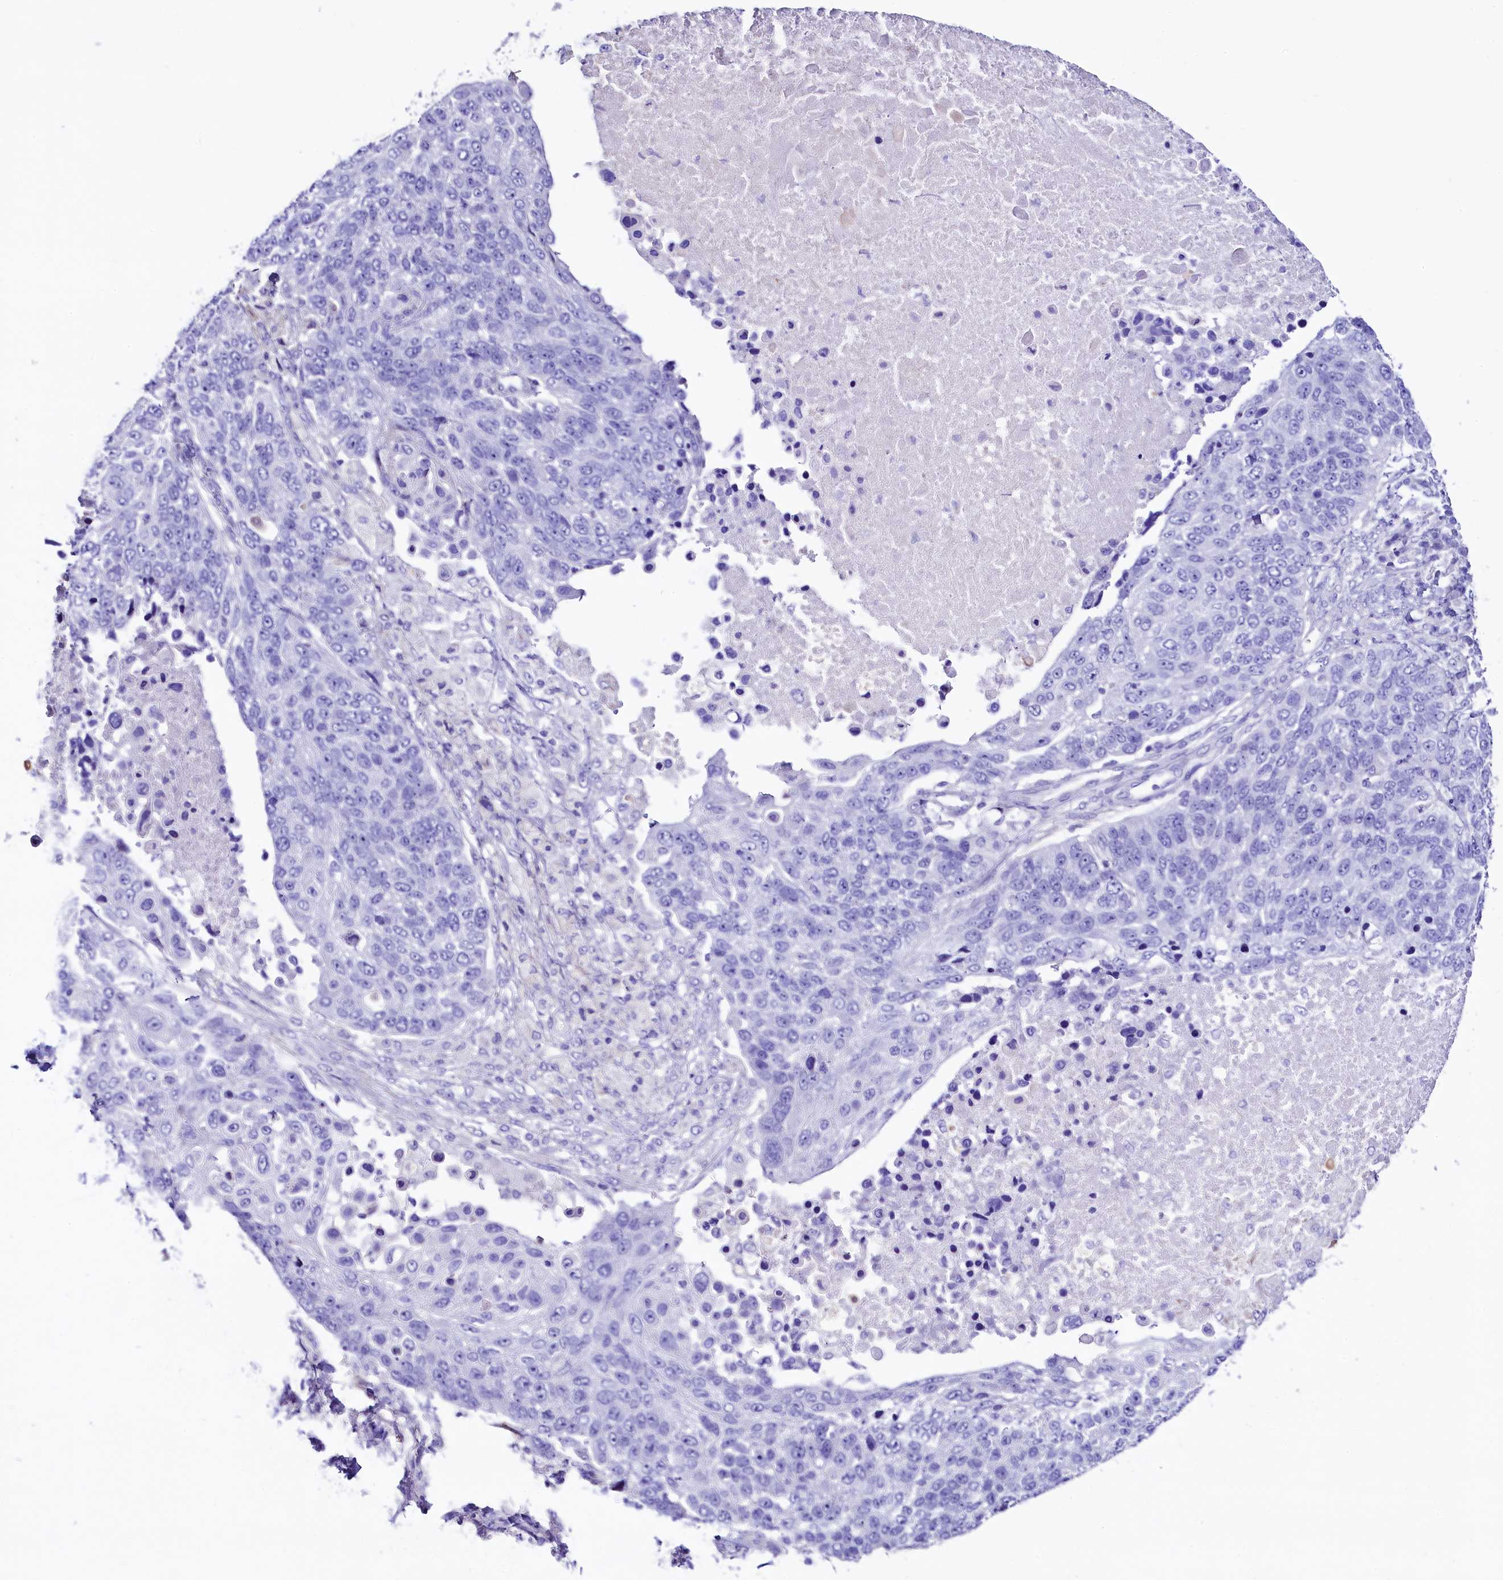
{"staining": {"intensity": "negative", "quantity": "none", "location": "none"}, "tissue": "lung cancer", "cell_type": "Tumor cells", "image_type": "cancer", "snomed": [{"axis": "morphology", "description": "Normal tissue, NOS"}, {"axis": "morphology", "description": "Squamous cell carcinoma, NOS"}, {"axis": "topography", "description": "Lymph node"}, {"axis": "topography", "description": "Lung"}], "caption": "Immunohistochemical staining of human lung squamous cell carcinoma shows no significant staining in tumor cells.", "gene": "RBP3", "patient": {"sex": "male", "age": 66}}